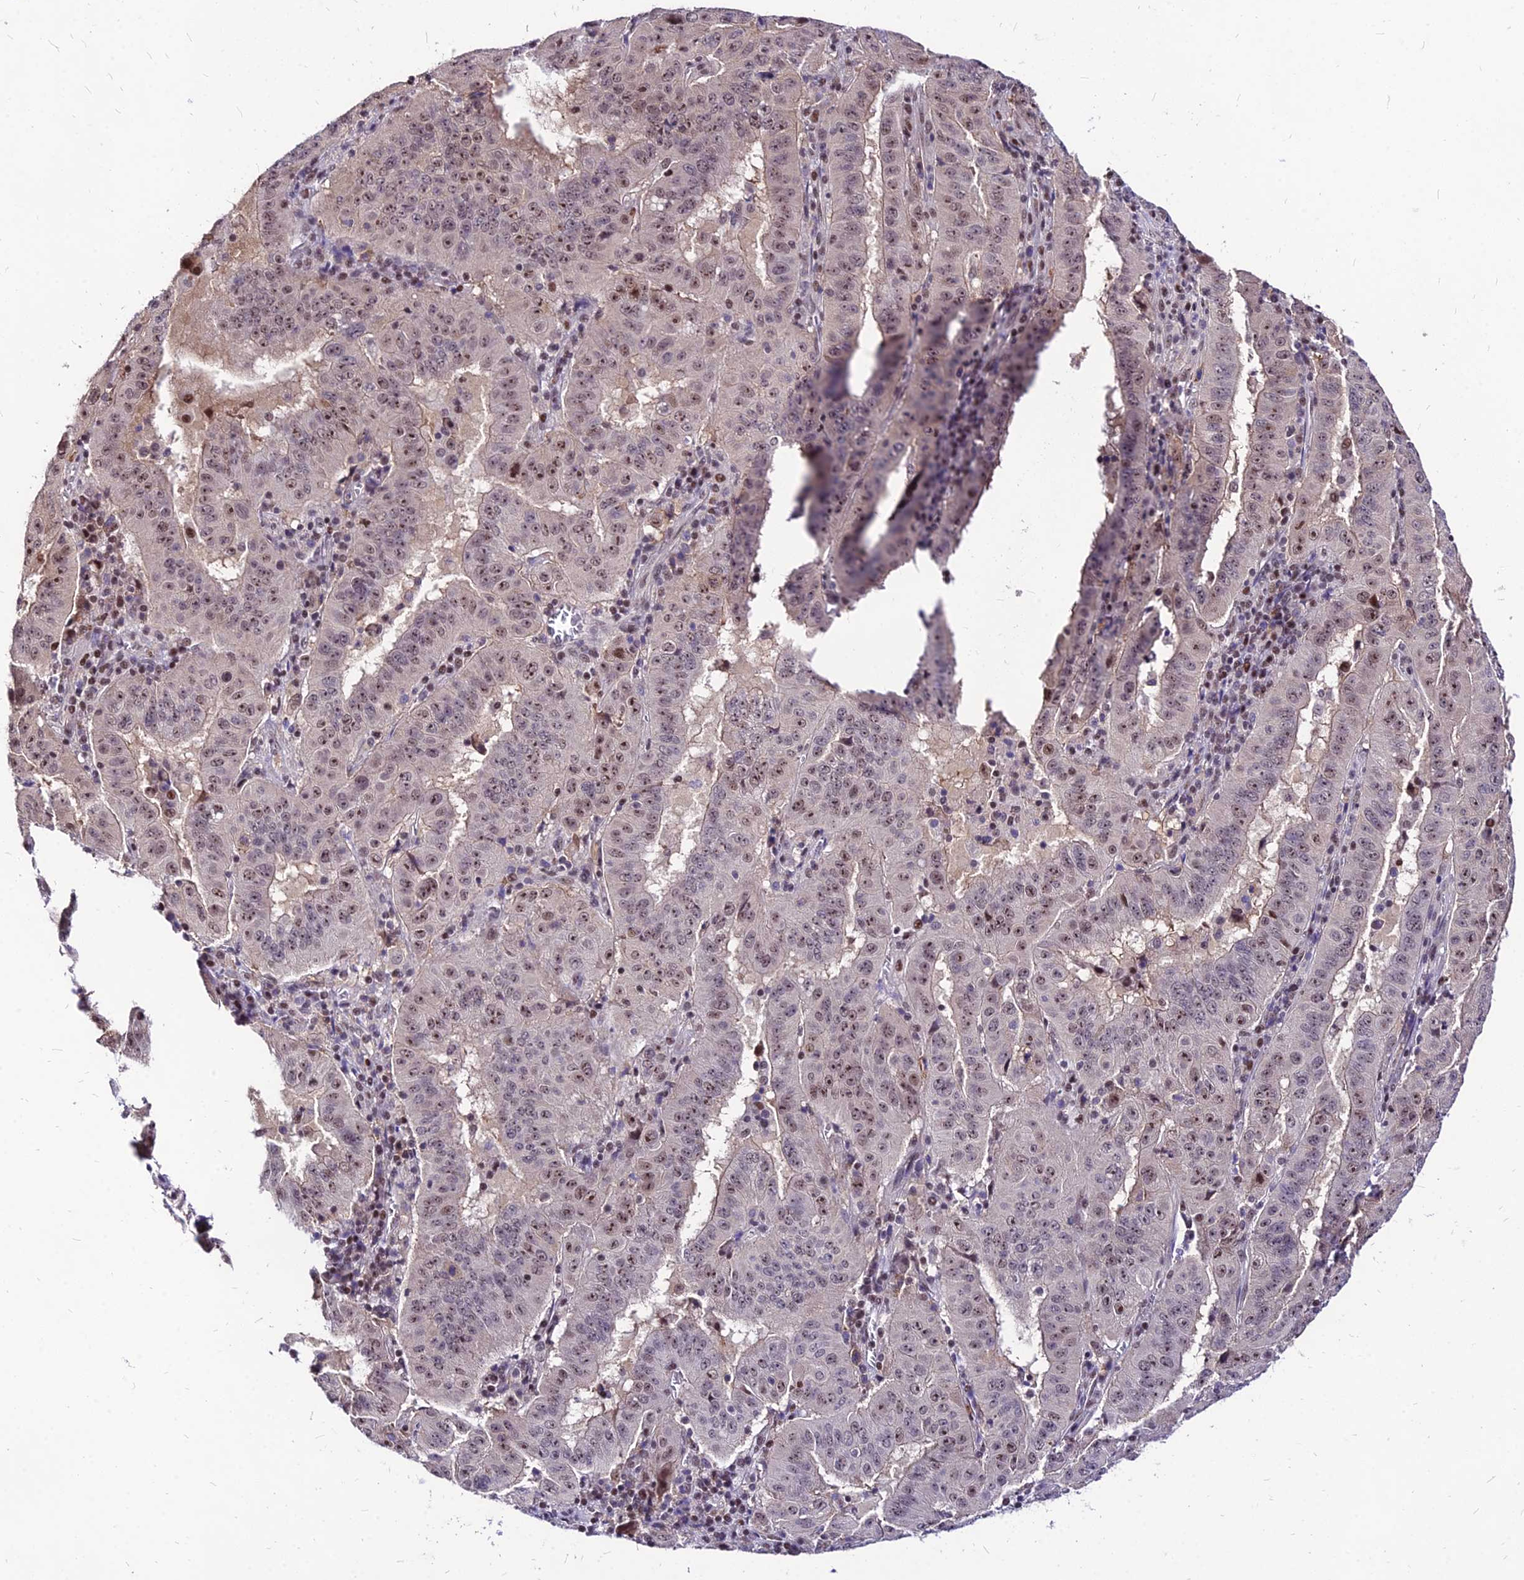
{"staining": {"intensity": "strong", "quantity": "<25%", "location": "nuclear"}, "tissue": "pancreatic cancer", "cell_type": "Tumor cells", "image_type": "cancer", "snomed": [{"axis": "morphology", "description": "Adenocarcinoma, NOS"}, {"axis": "topography", "description": "Pancreas"}], "caption": "Pancreatic adenocarcinoma stained with a brown dye reveals strong nuclear positive staining in approximately <25% of tumor cells.", "gene": "DDX55", "patient": {"sex": "male", "age": 63}}